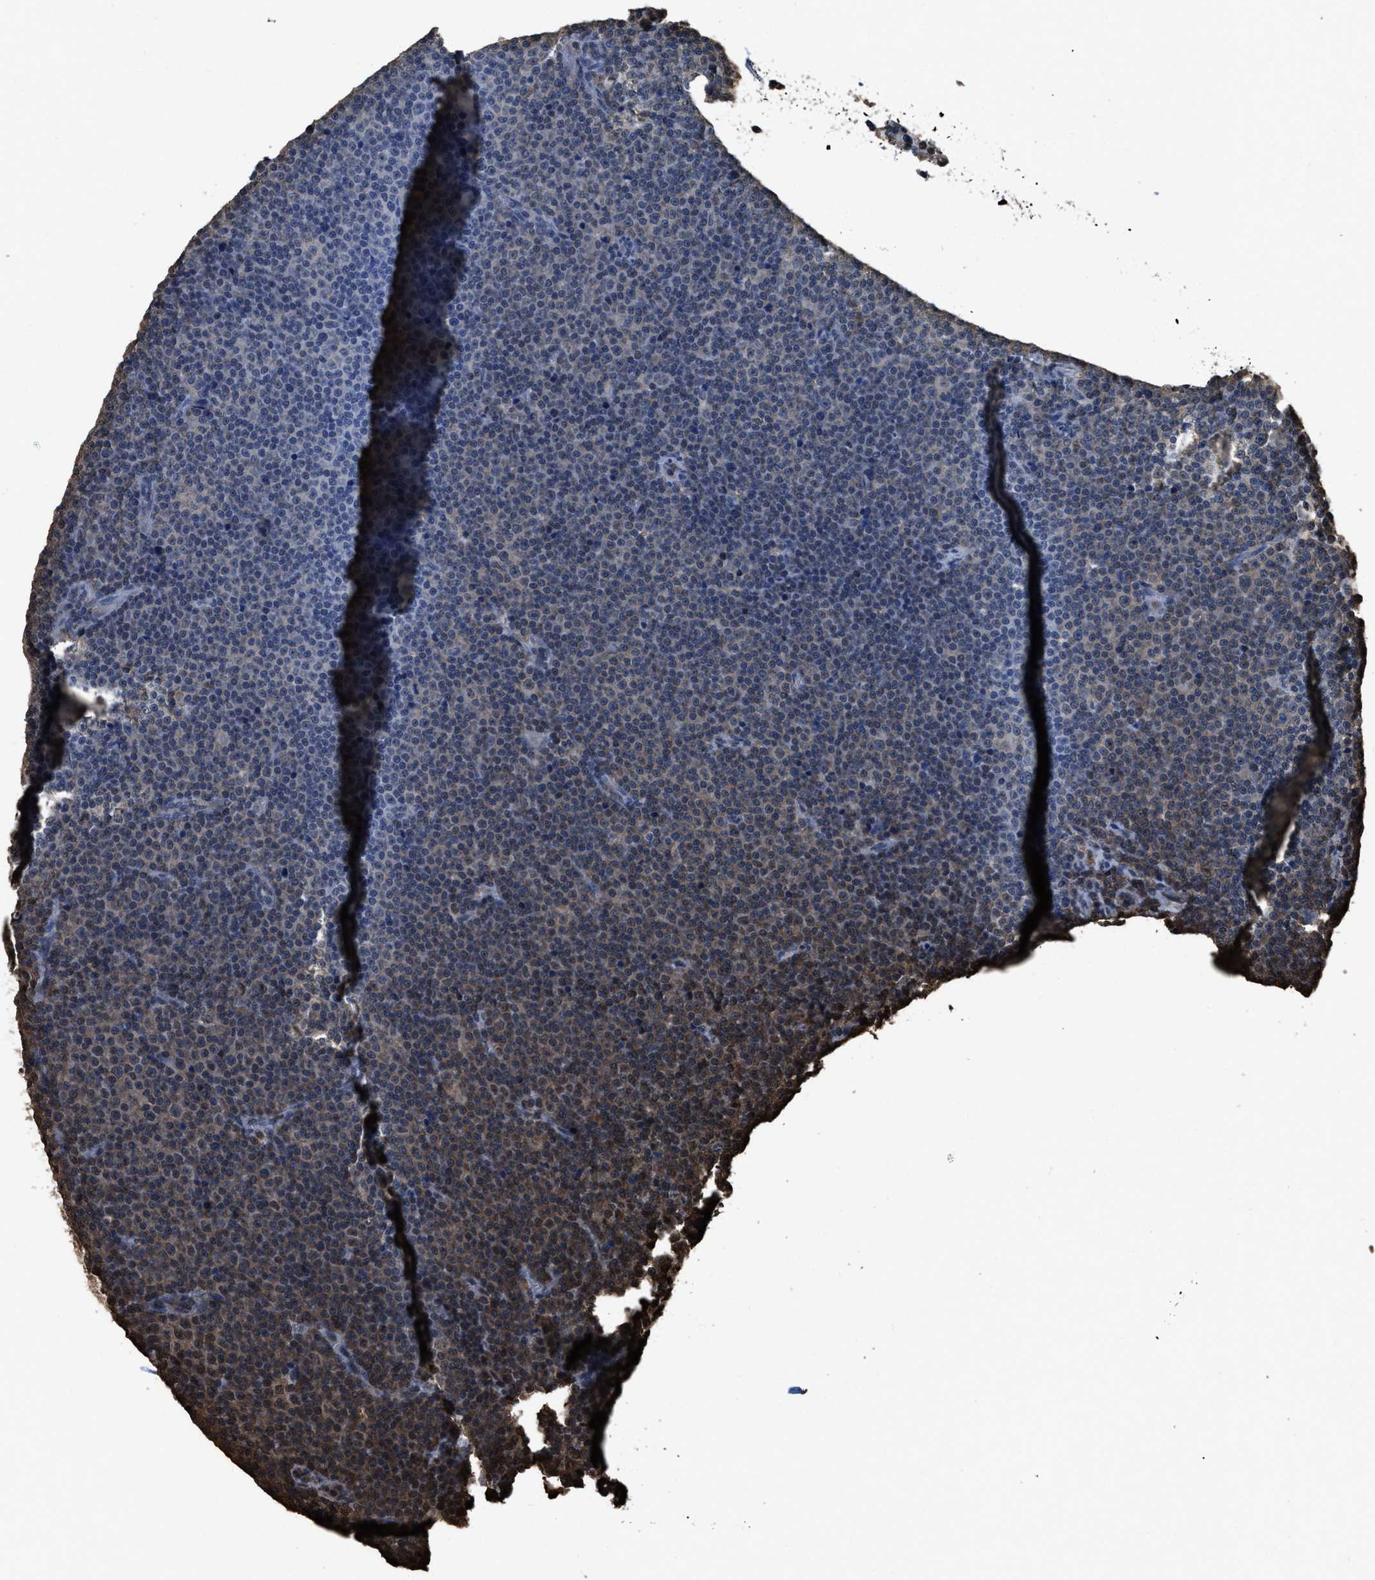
{"staining": {"intensity": "moderate", "quantity": "<25%", "location": "cytoplasmic/membranous"}, "tissue": "lymphoma", "cell_type": "Tumor cells", "image_type": "cancer", "snomed": [{"axis": "morphology", "description": "Malignant lymphoma, non-Hodgkin's type, Low grade"}, {"axis": "topography", "description": "Lymph node"}], "caption": "IHC photomicrograph of neoplastic tissue: low-grade malignant lymphoma, non-Hodgkin's type stained using immunohistochemistry displays low levels of moderate protein expression localized specifically in the cytoplasmic/membranous of tumor cells, appearing as a cytoplasmic/membranous brown color.", "gene": "FNTA", "patient": {"sex": "female", "age": 67}}